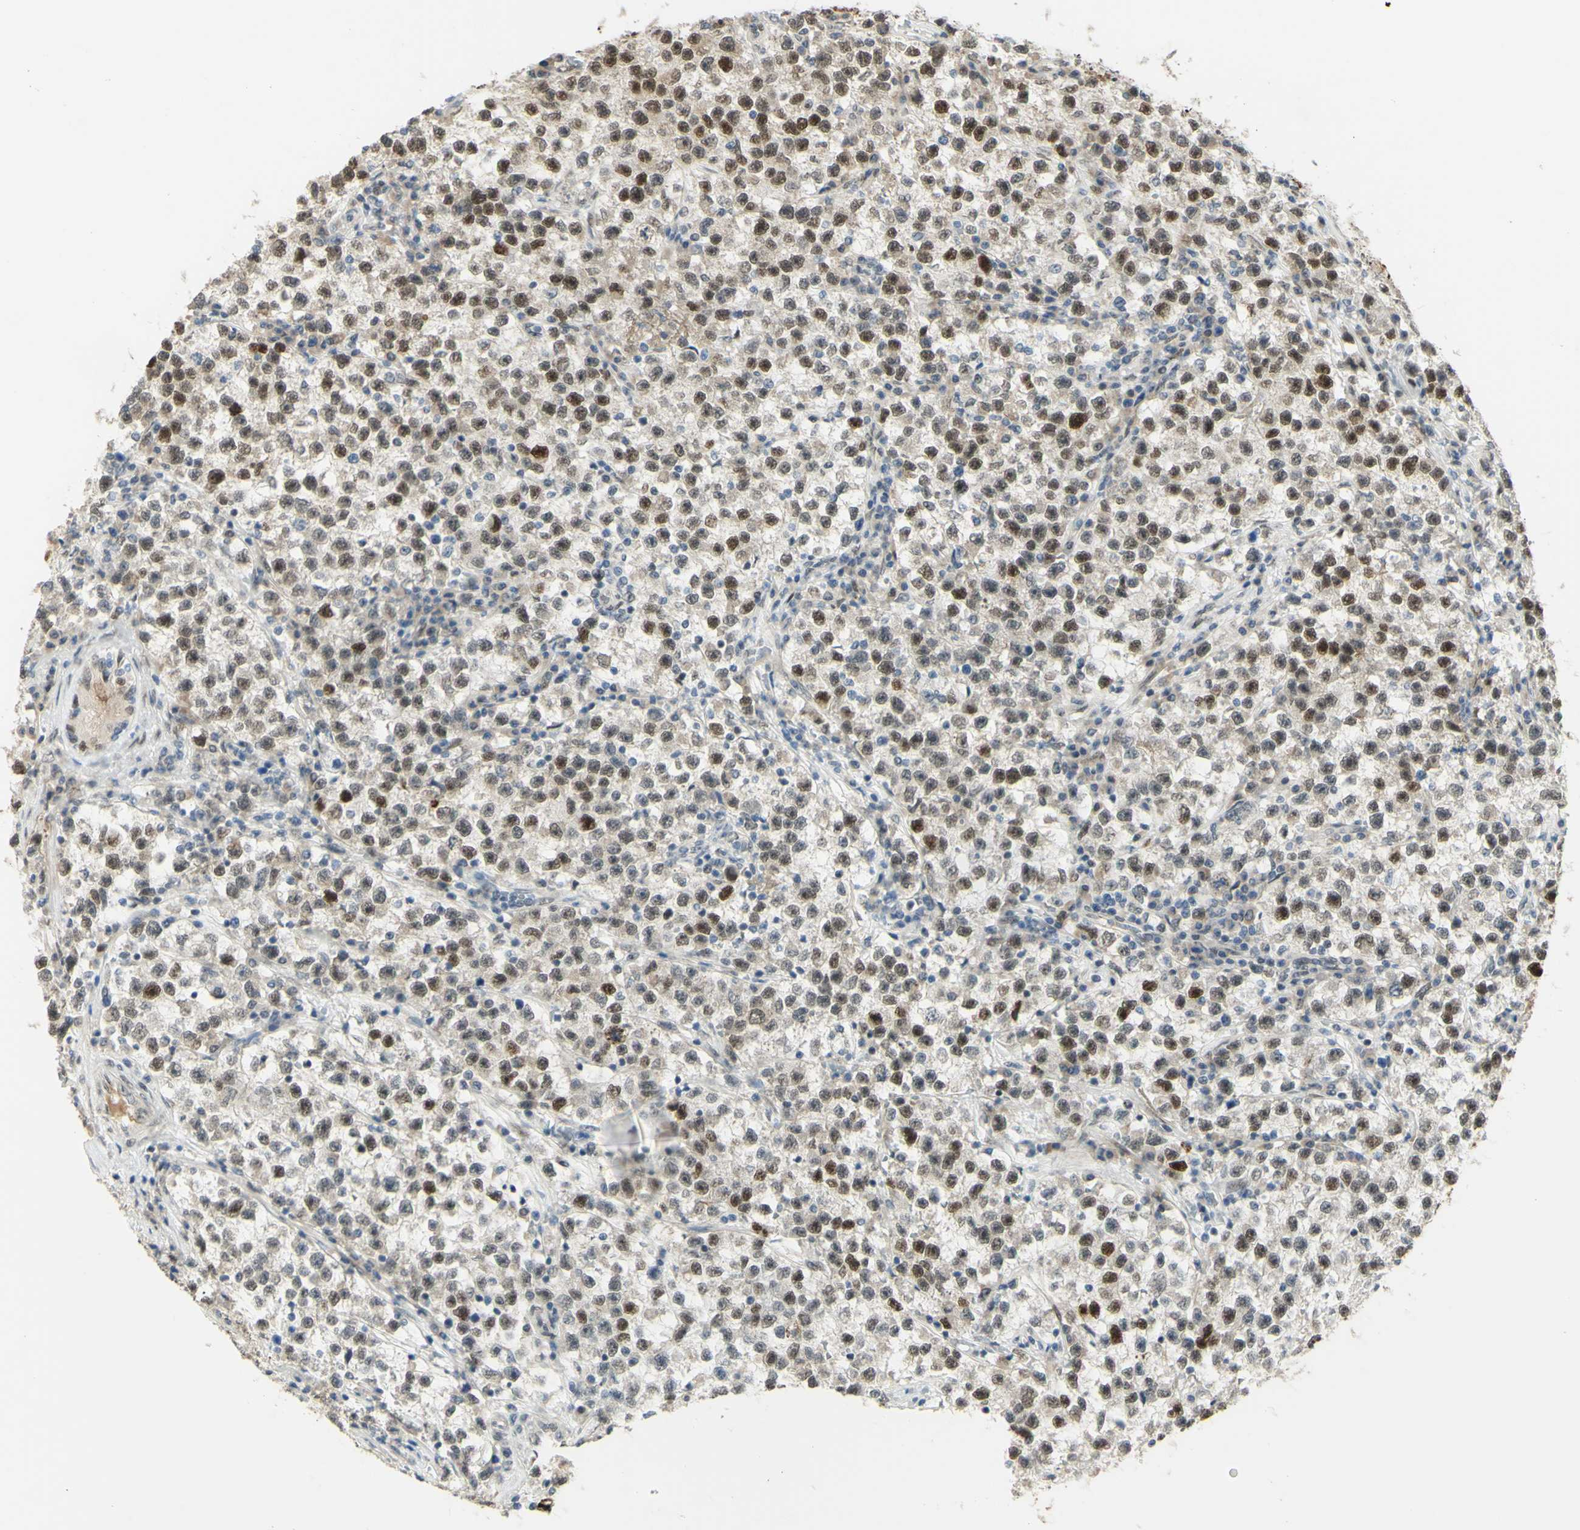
{"staining": {"intensity": "moderate", "quantity": ">75%", "location": "cytoplasmic/membranous,nuclear"}, "tissue": "testis cancer", "cell_type": "Tumor cells", "image_type": "cancer", "snomed": [{"axis": "morphology", "description": "Seminoma, NOS"}, {"axis": "topography", "description": "Testis"}], "caption": "Immunohistochemistry (DAB (3,3'-diaminobenzidine)) staining of testis cancer (seminoma) demonstrates moderate cytoplasmic/membranous and nuclear protein expression in approximately >75% of tumor cells.", "gene": "DDX1", "patient": {"sex": "male", "age": 22}}